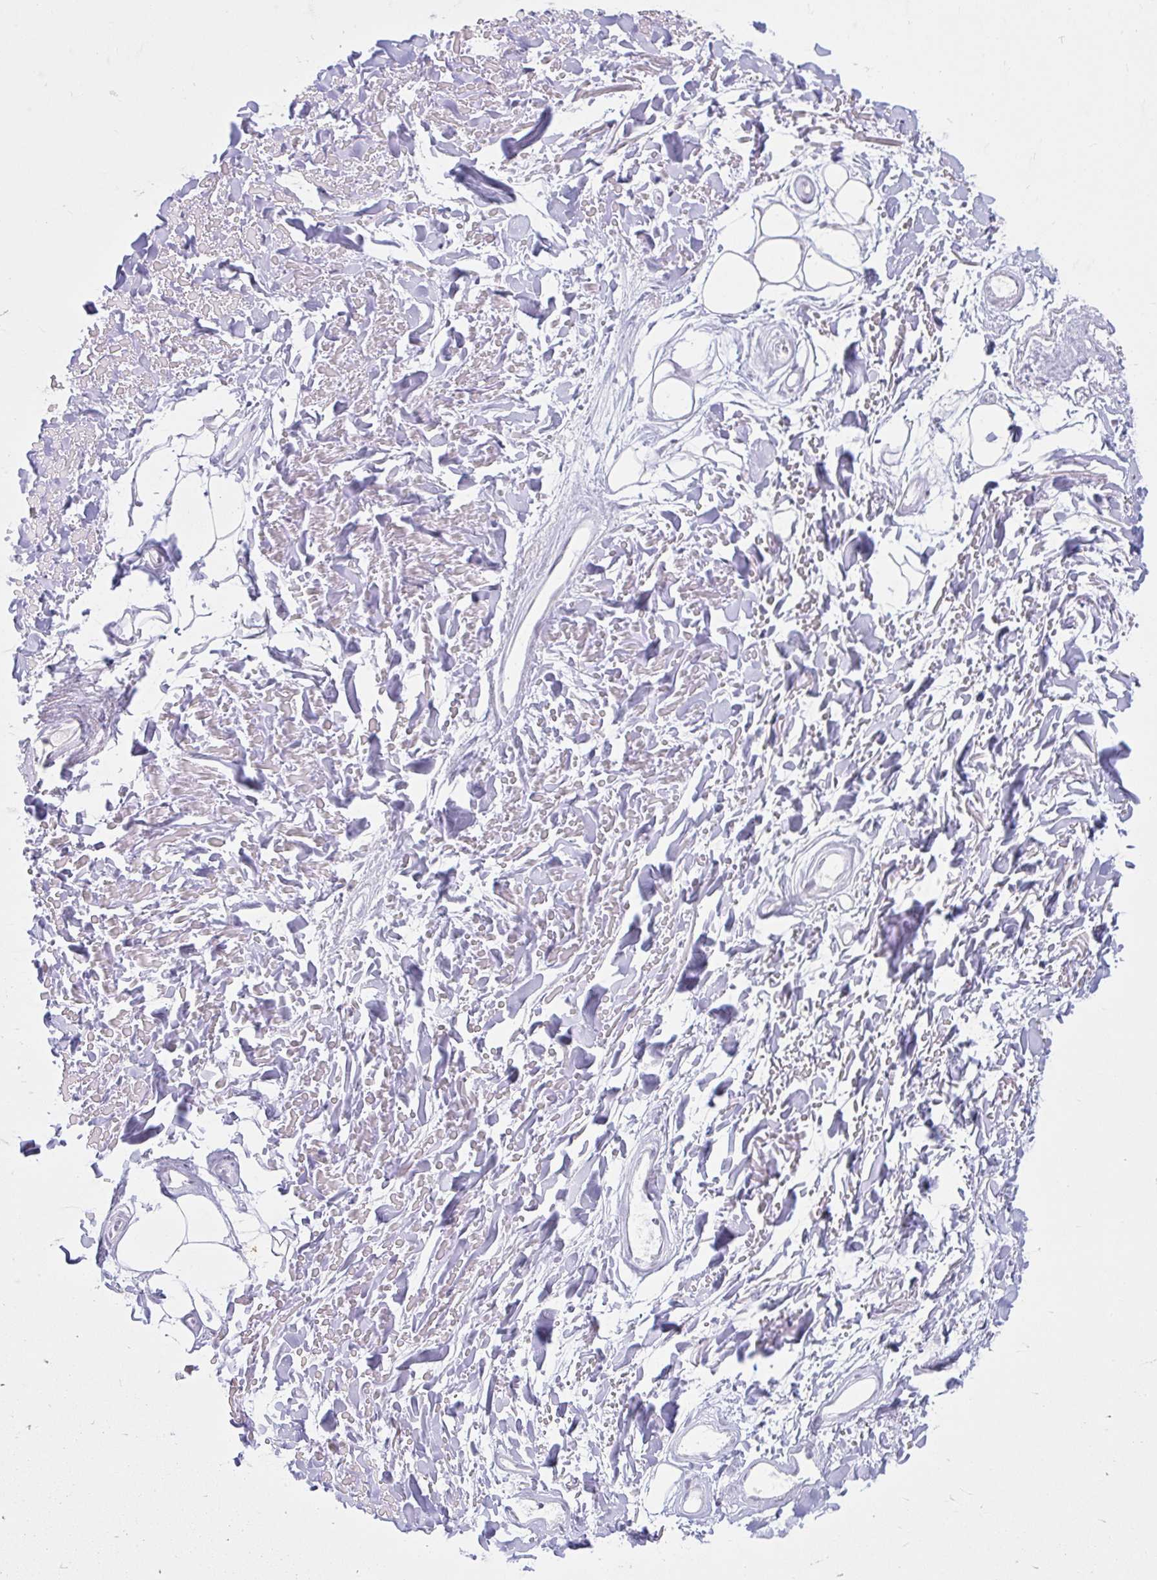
{"staining": {"intensity": "negative", "quantity": "none", "location": "none"}, "tissue": "adipose tissue", "cell_type": "Adipocytes", "image_type": "normal", "snomed": [{"axis": "morphology", "description": "Normal tissue, NOS"}, {"axis": "topography", "description": "Cartilage tissue"}], "caption": "IHC of unremarkable adipose tissue demonstrates no expression in adipocytes.", "gene": "HMBS", "patient": {"sex": "male", "age": 57}}